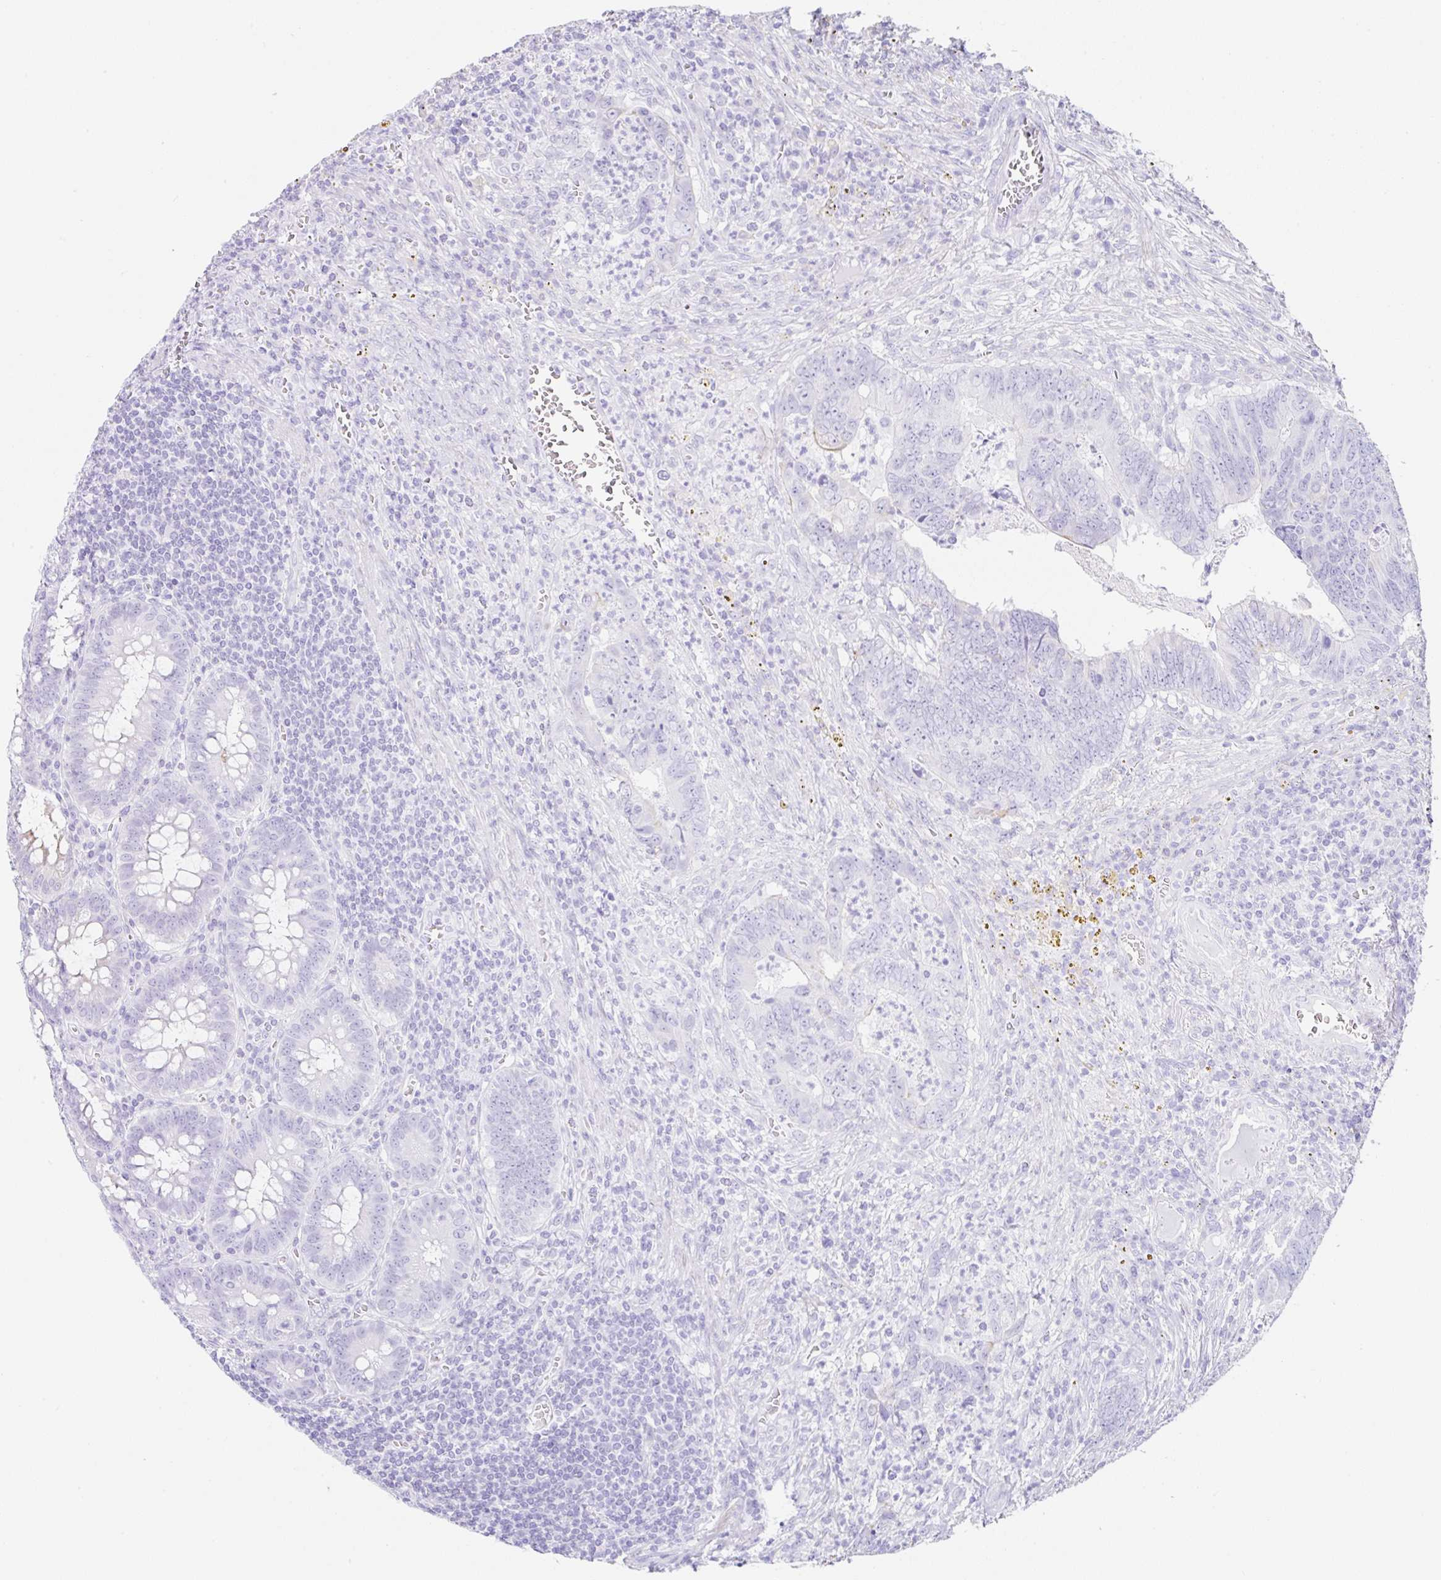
{"staining": {"intensity": "negative", "quantity": "none", "location": "none"}, "tissue": "colorectal cancer", "cell_type": "Tumor cells", "image_type": "cancer", "snomed": [{"axis": "morphology", "description": "Adenocarcinoma, NOS"}, {"axis": "topography", "description": "Colon"}], "caption": "Colorectal adenocarcinoma was stained to show a protein in brown. There is no significant expression in tumor cells. The staining is performed using DAB (3,3'-diaminobenzidine) brown chromogen with nuclei counter-stained in using hematoxylin.", "gene": "CLDND2", "patient": {"sex": "male", "age": 86}}